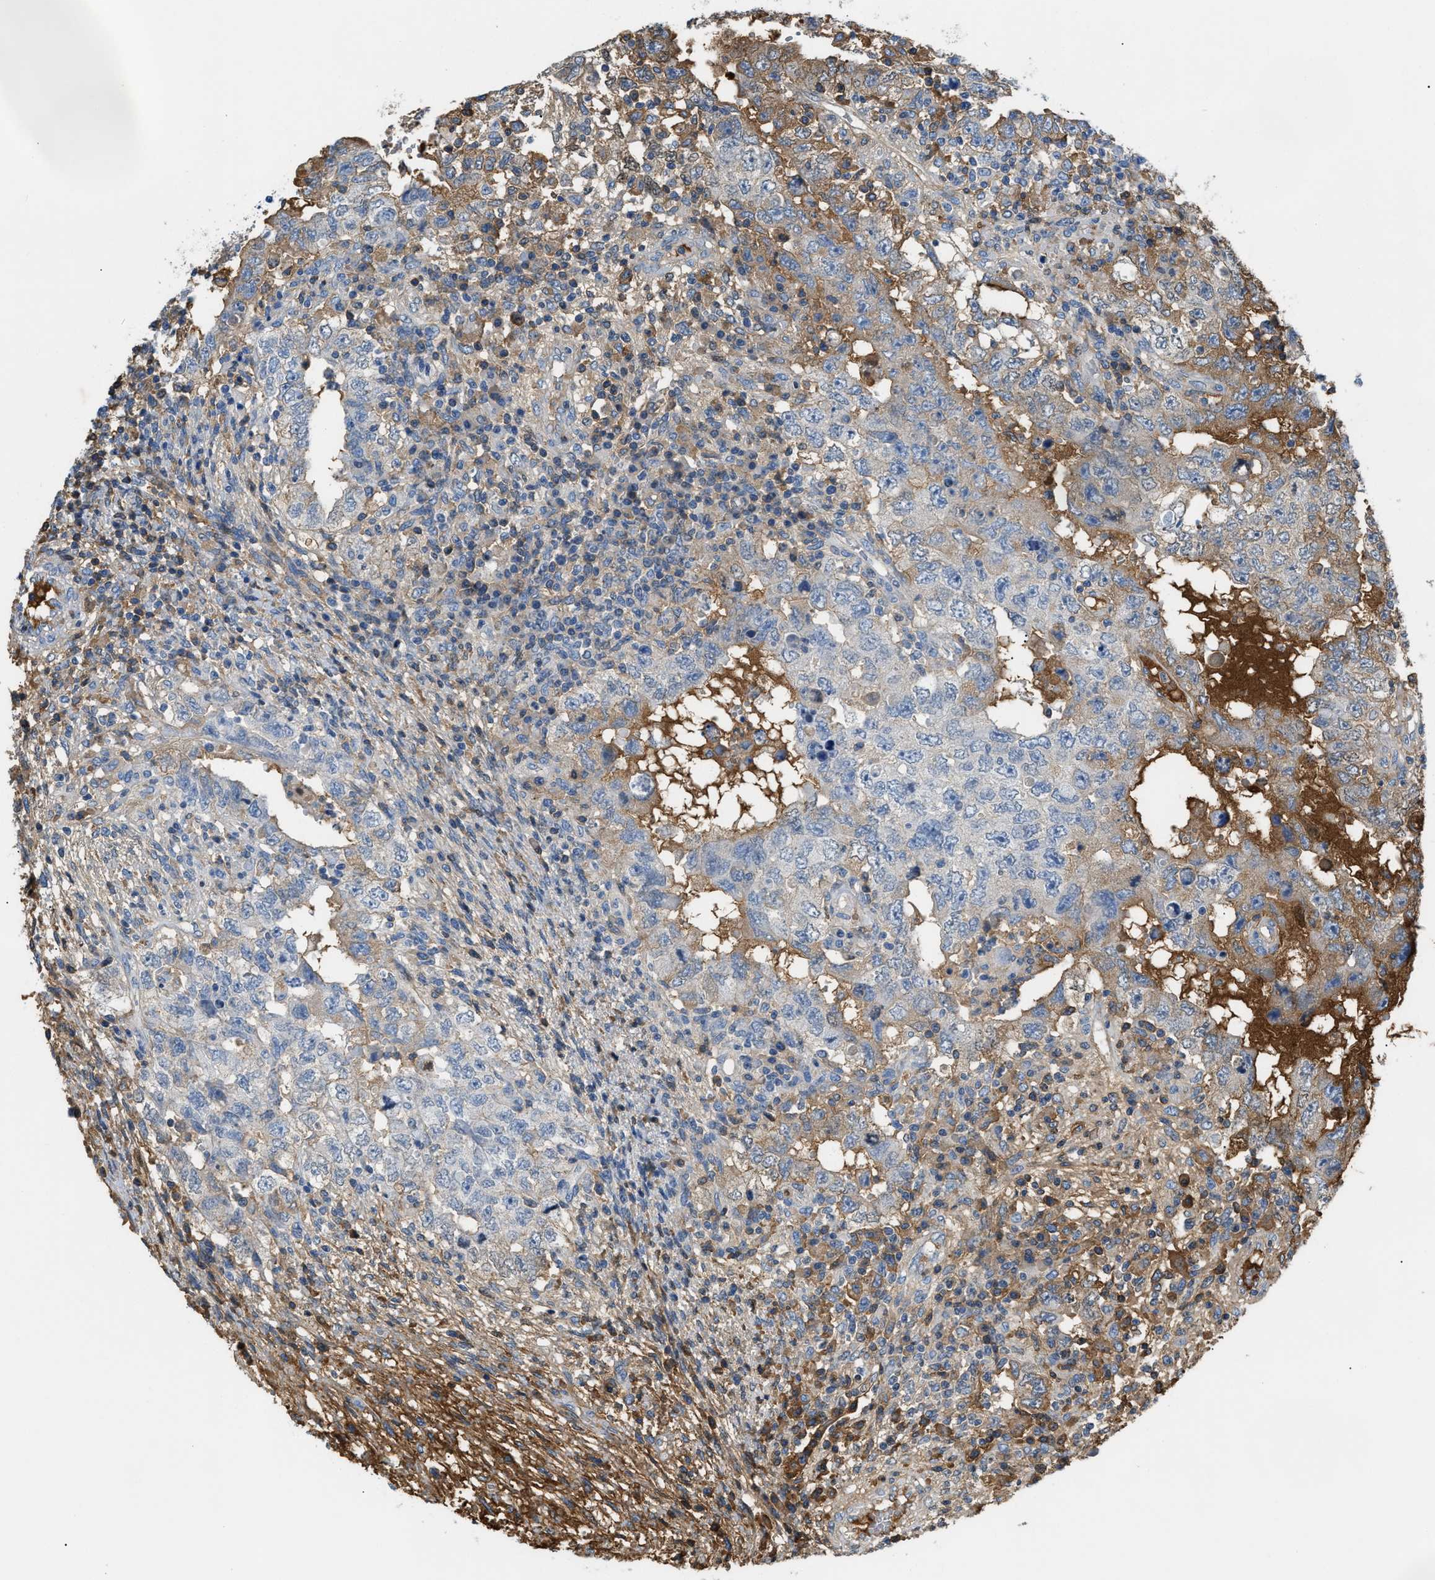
{"staining": {"intensity": "moderate", "quantity": "<25%", "location": "cytoplasmic/membranous"}, "tissue": "testis cancer", "cell_type": "Tumor cells", "image_type": "cancer", "snomed": [{"axis": "morphology", "description": "Carcinoma, Embryonal, NOS"}, {"axis": "topography", "description": "Testis"}], "caption": "An immunohistochemistry (IHC) photomicrograph of tumor tissue is shown. Protein staining in brown shows moderate cytoplasmic/membranous positivity in testis cancer within tumor cells. The protein is shown in brown color, while the nuclei are stained blue.", "gene": "CFI", "patient": {"sex": "male", "age": 26}}